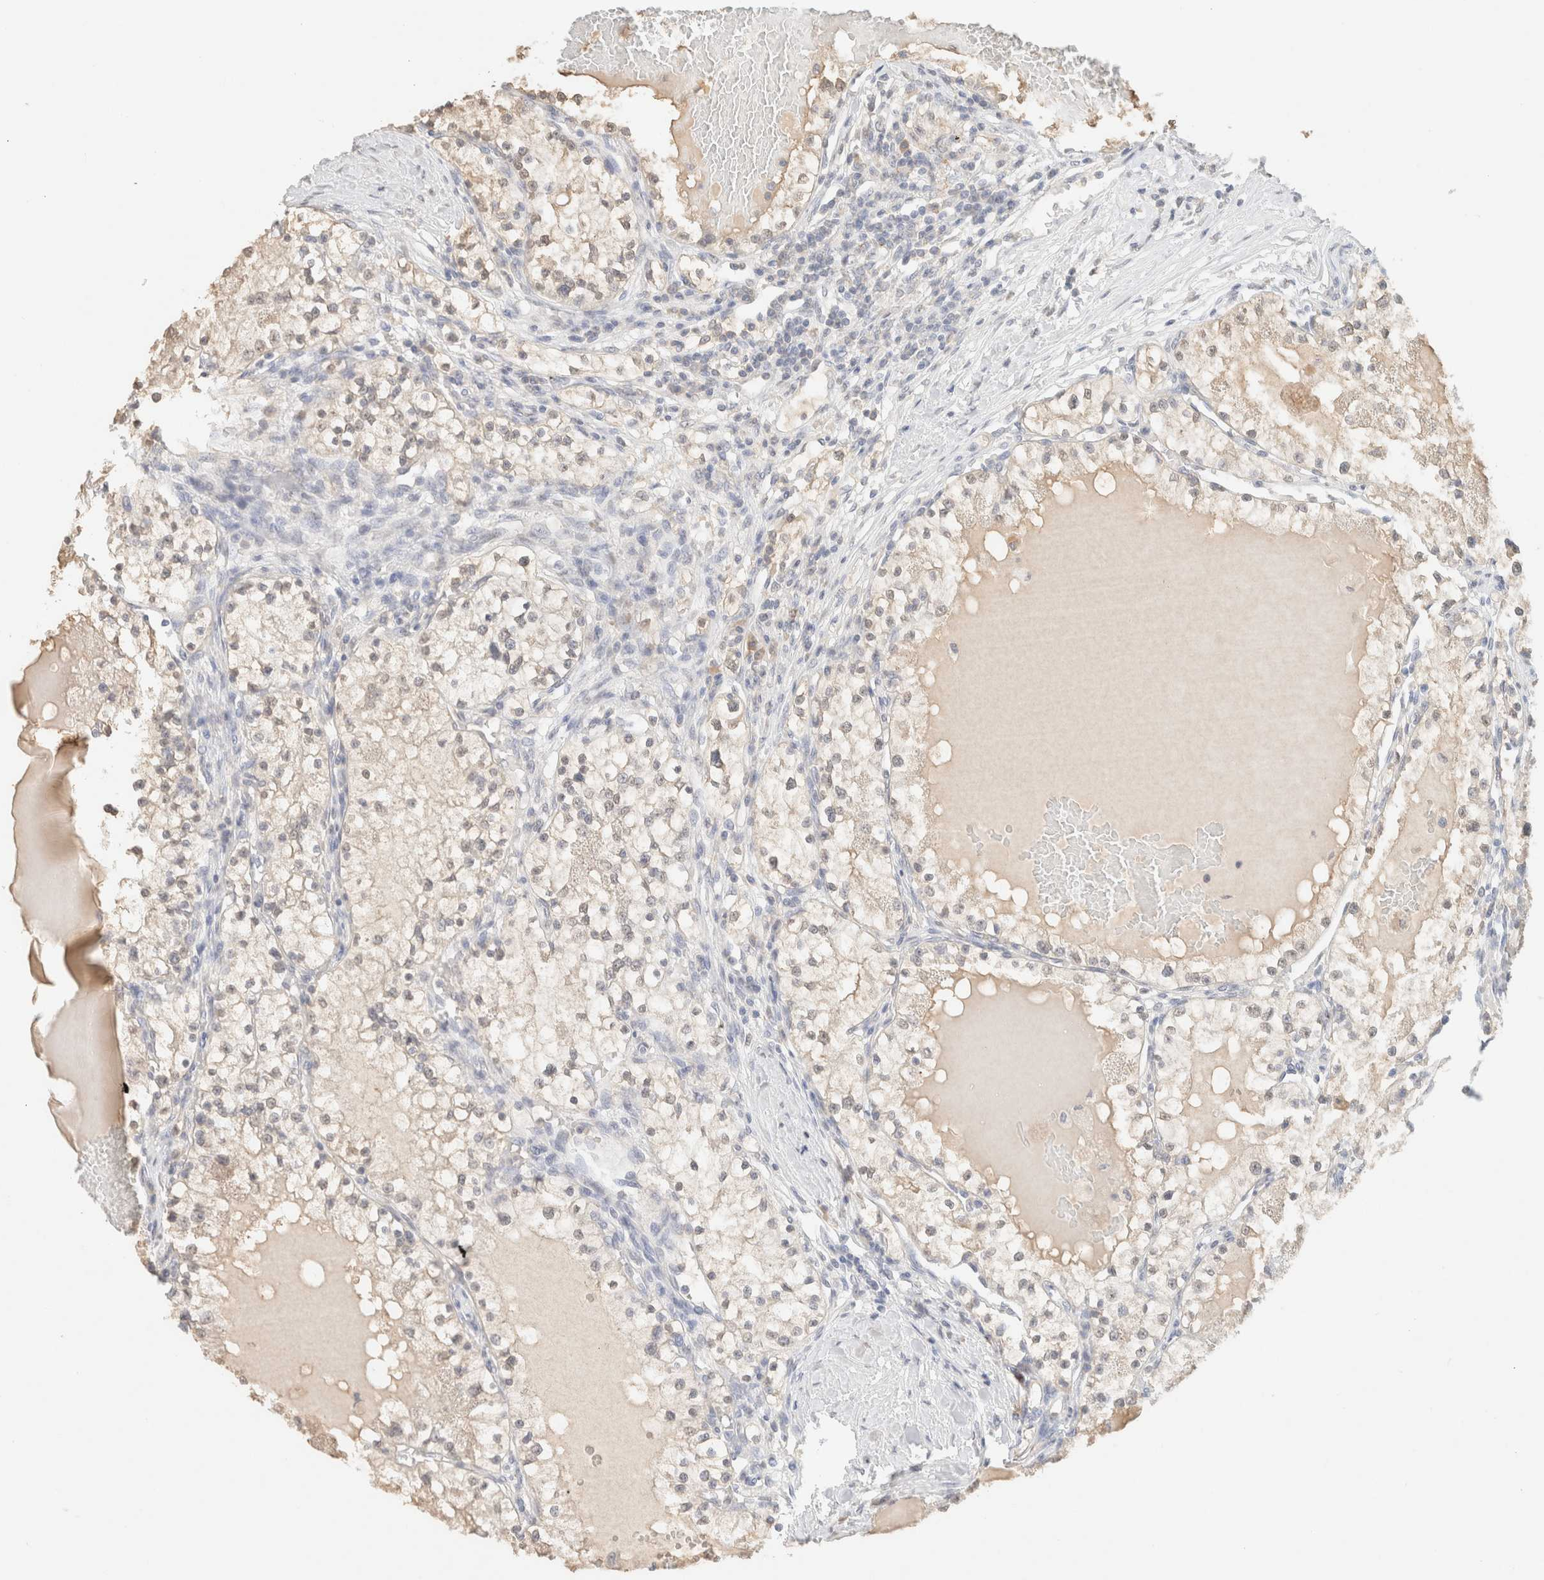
{"staining": {"intensity": "weak", "quantity": "<25%", "location": "nuclear"}, "tissue": "renal cancer", "cell_type": "Tumor cells", "image_type": "cancer", "snomed": [{"axis": "morphology", "description": "Adenocarcinoma, NOS"}, {"axis": "topography", "description": "Kidney"}], "caption": "Photomicrograph shows no protein staining in tumor cells of renal cancer tissue. Nuclei are stained in blue.", "gene": "CPA1", "patient": {"sex": "male", "age": 68}}